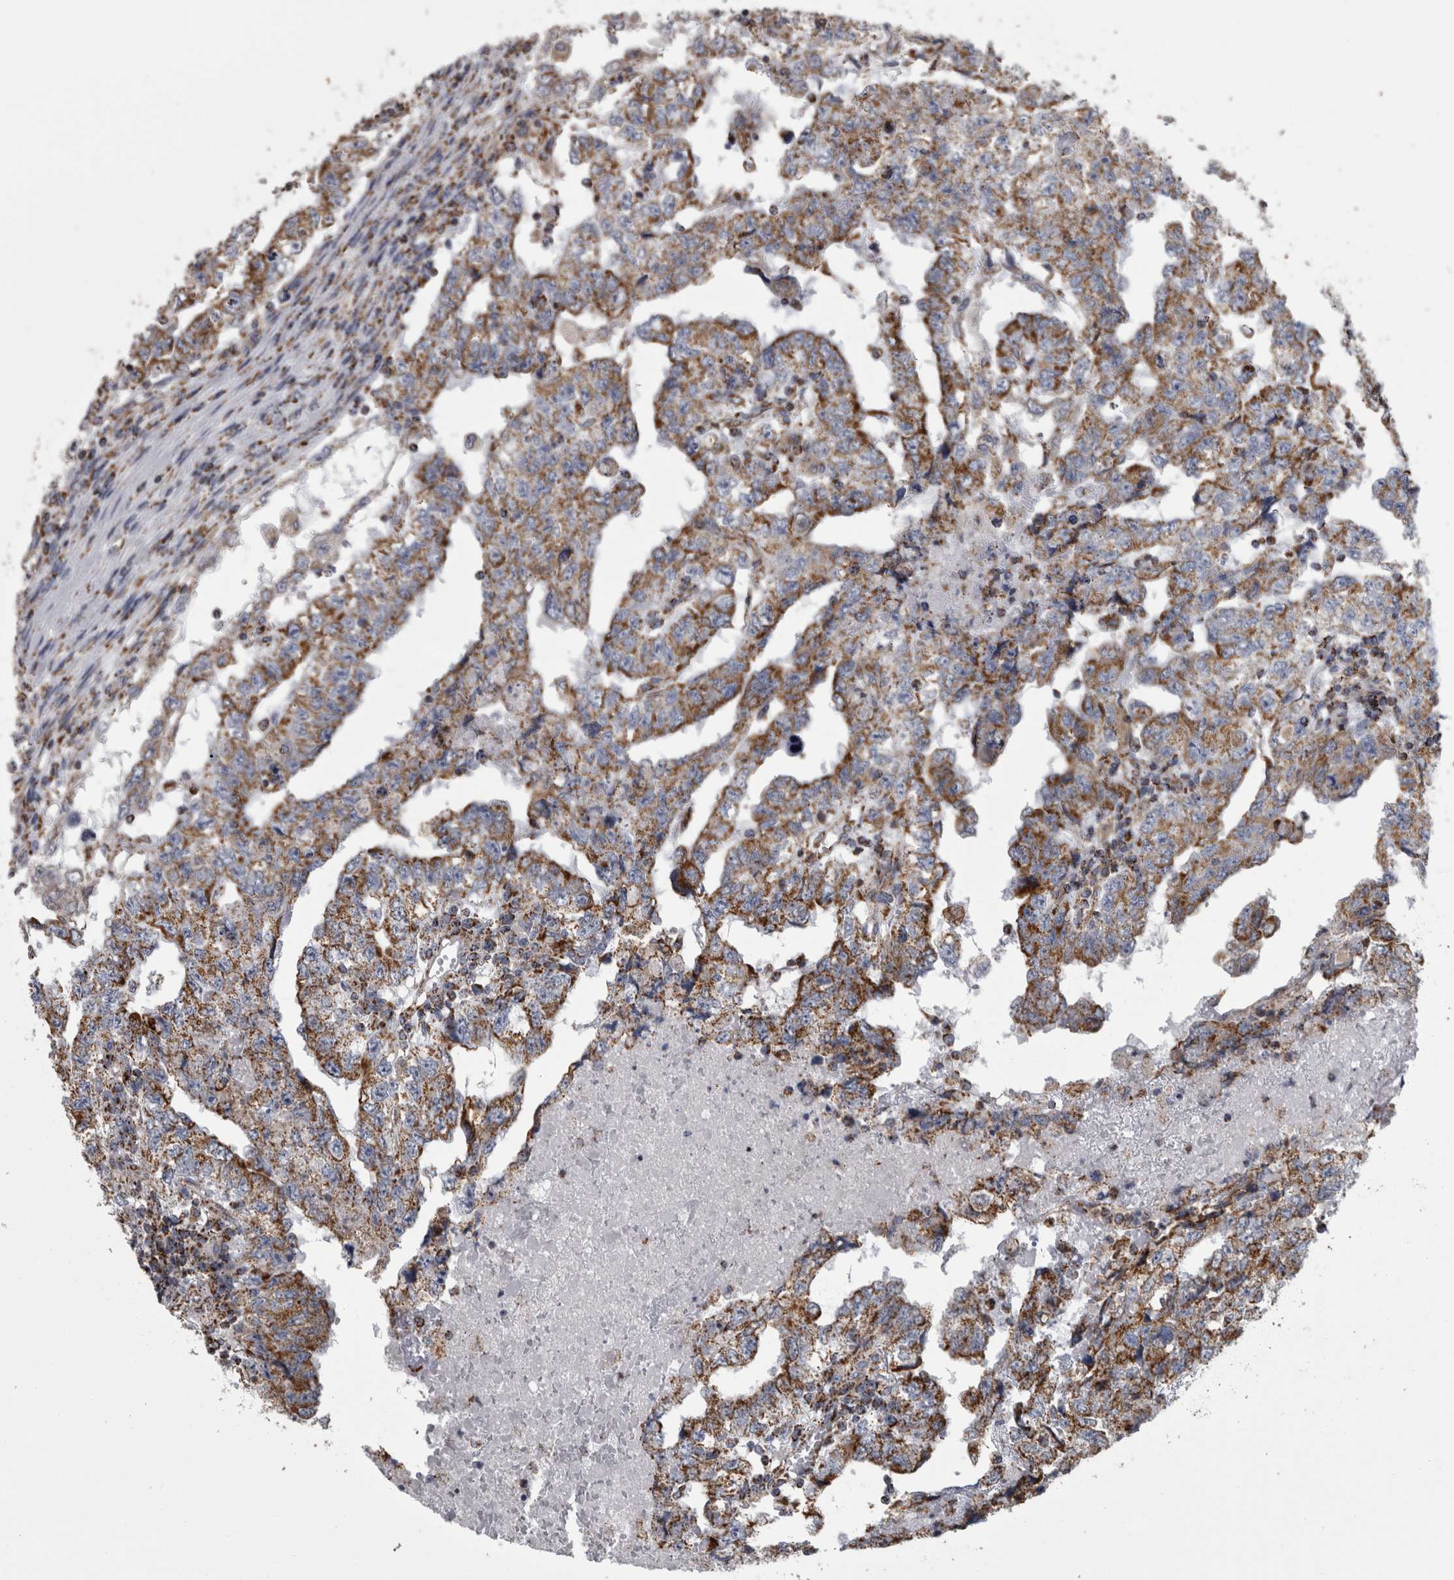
{"staining": {"intensity": "strong", "quantity": ">75%", "location": "cytoplasmic/membranous"}, "tissue": "testis cancer", "cell_type": "Tumor cells", "image_type": "cancer", "snomed": [{"axis": "morphology", "description": "Carcinoma, Embryonal, NOS"}, {"axis": "topography", "description": "Testis"}], "caption": "This is a micrograph of IHC staining of testis cancer (embryonal carcinoma), which shows strong positivity in the cytoplasmic/membranous of tumor cells.", "gene": "MDH2", "patient": {"sex": "male", "age": 36}}